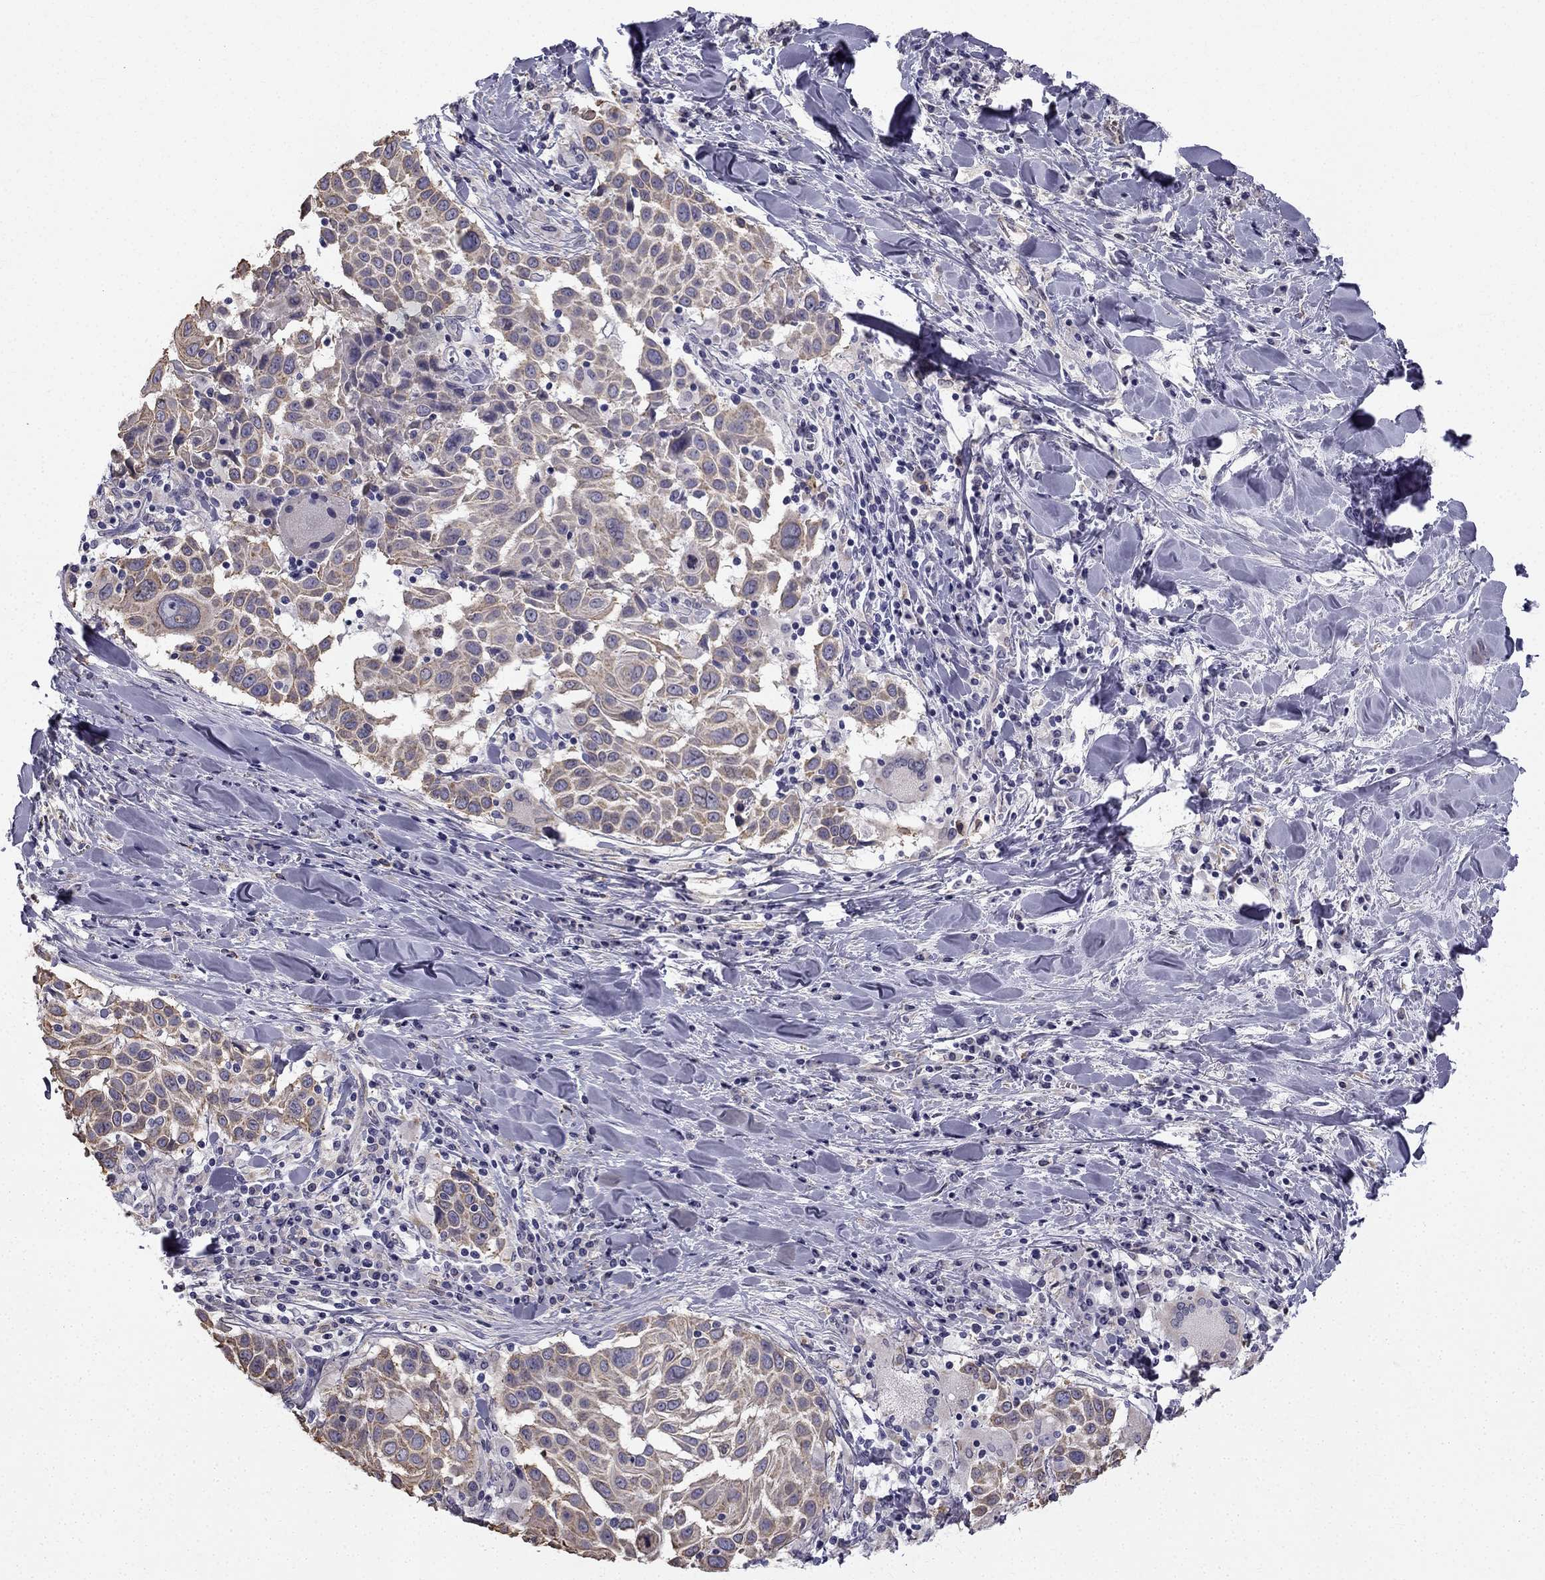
{"staining": {"intensity": "moderate", "quantity": ">75%", "location": "cytoplasmic/membranous"}, "tissue": "lung cancer", "cell_type": "Tumor cells", "image_type": "cancer", "snomed": [{"axis": "morphology", "description": "Squamous cell carcinoma, NOS"}, {"axis": "topography", "description": "Lung"}], "caption": "Brown immunohistochemical staining in human lung cancer reveals moderate cytoplasmic/membranous expression in approximately >75% of tumor cells.", "gene": "CCDC40", "patient": {"sex": "male", "age": 57}}